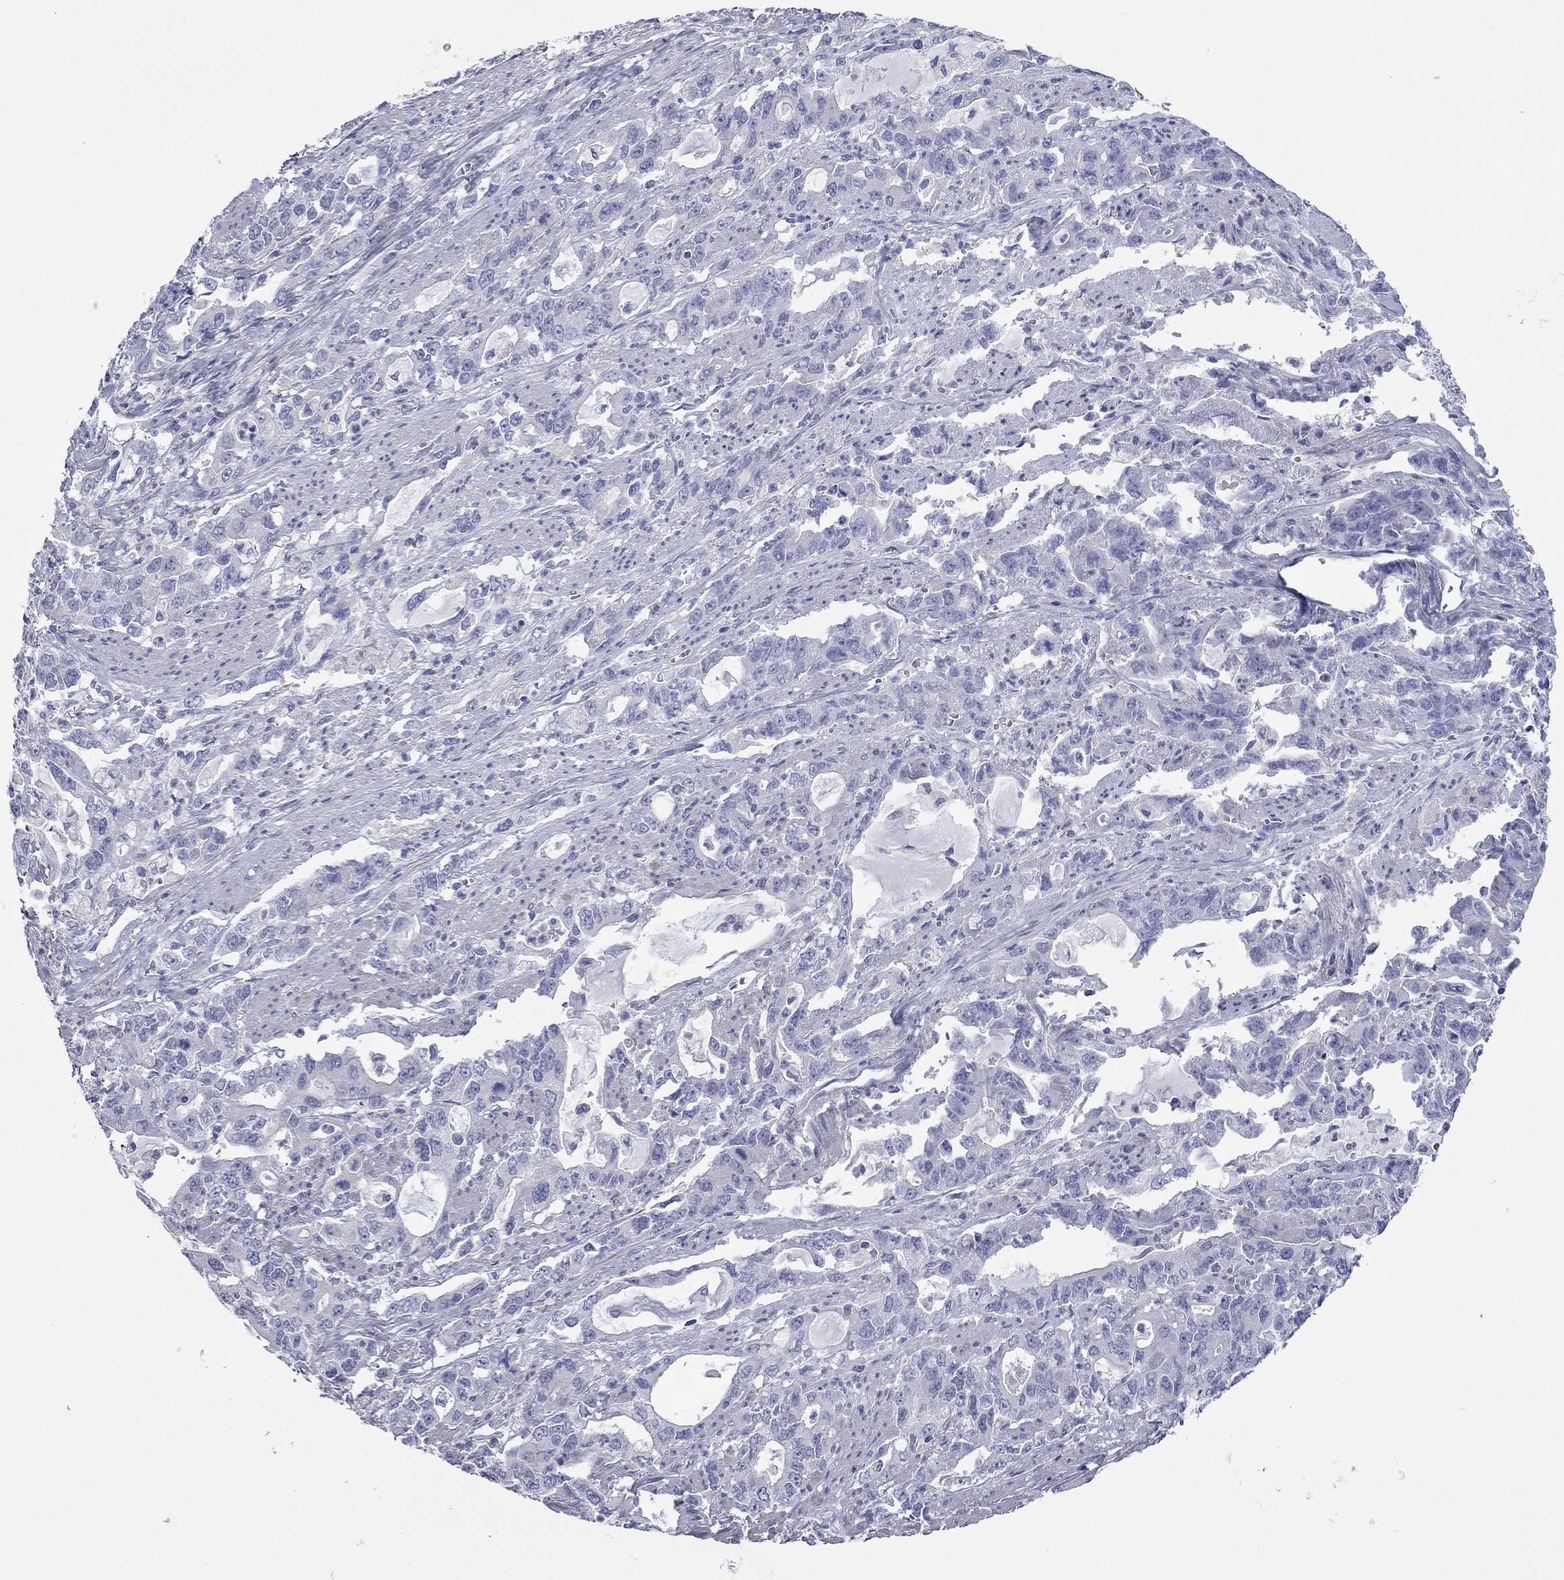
{"staining": {"intensity": "negative", "quantity": "none", "location": "none"}, "tissue": "stomach cancer", "cell_type": "Tumor cells", "image_type": "cancer", "snomed": [{"axis": "morphology", "description": "Adenocarcinoma, NOS"}, {"axis": "topography", "description": "Stomach, upper"}], "caption": "This is an immunohistochemistry (IHC) photomicrograph of adenocarcinoma (stomach). There is no staining in tumor cells.", "gene": "ACTL7B", "patient": {"sex": "male", "age": 85}}